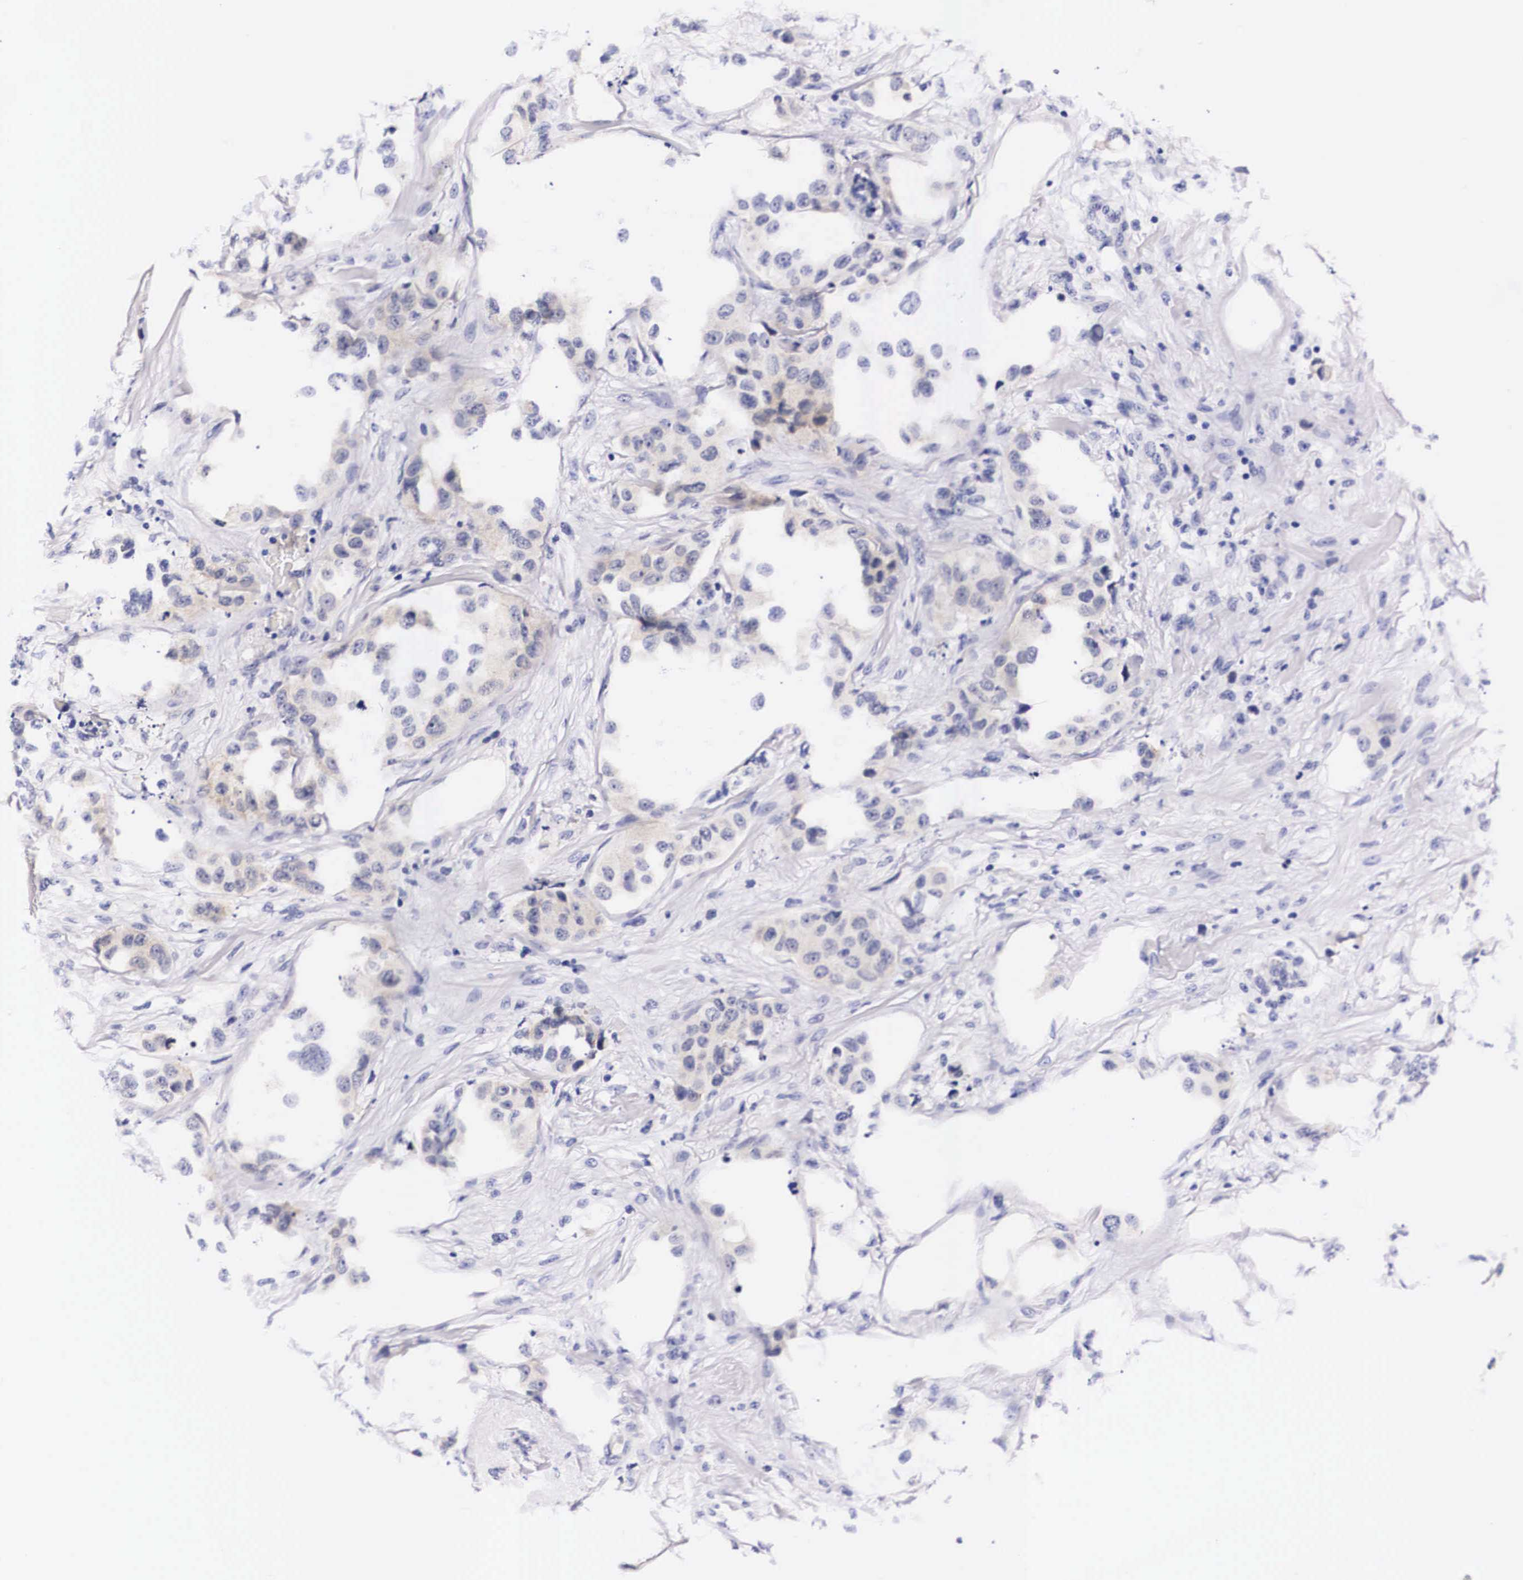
{"staining": {"intensity": "weak", "quantity": "<25%", "location": "cytoplasmic/membranous"}, "tissue": "breast cancer", "cell_type": "Tumor cells", "image_type": "cancer", "snomed": [{"axis": "morphology", "description": "Duct carcinoma"}, {"axis": "topography", "description": "Breast"}], "caption": "There is no significant positivity in tumor cells of breast invasive ductal carcinoma.", "gene": "PHETA2", "patient": {"sex": "female", "age": 68}}